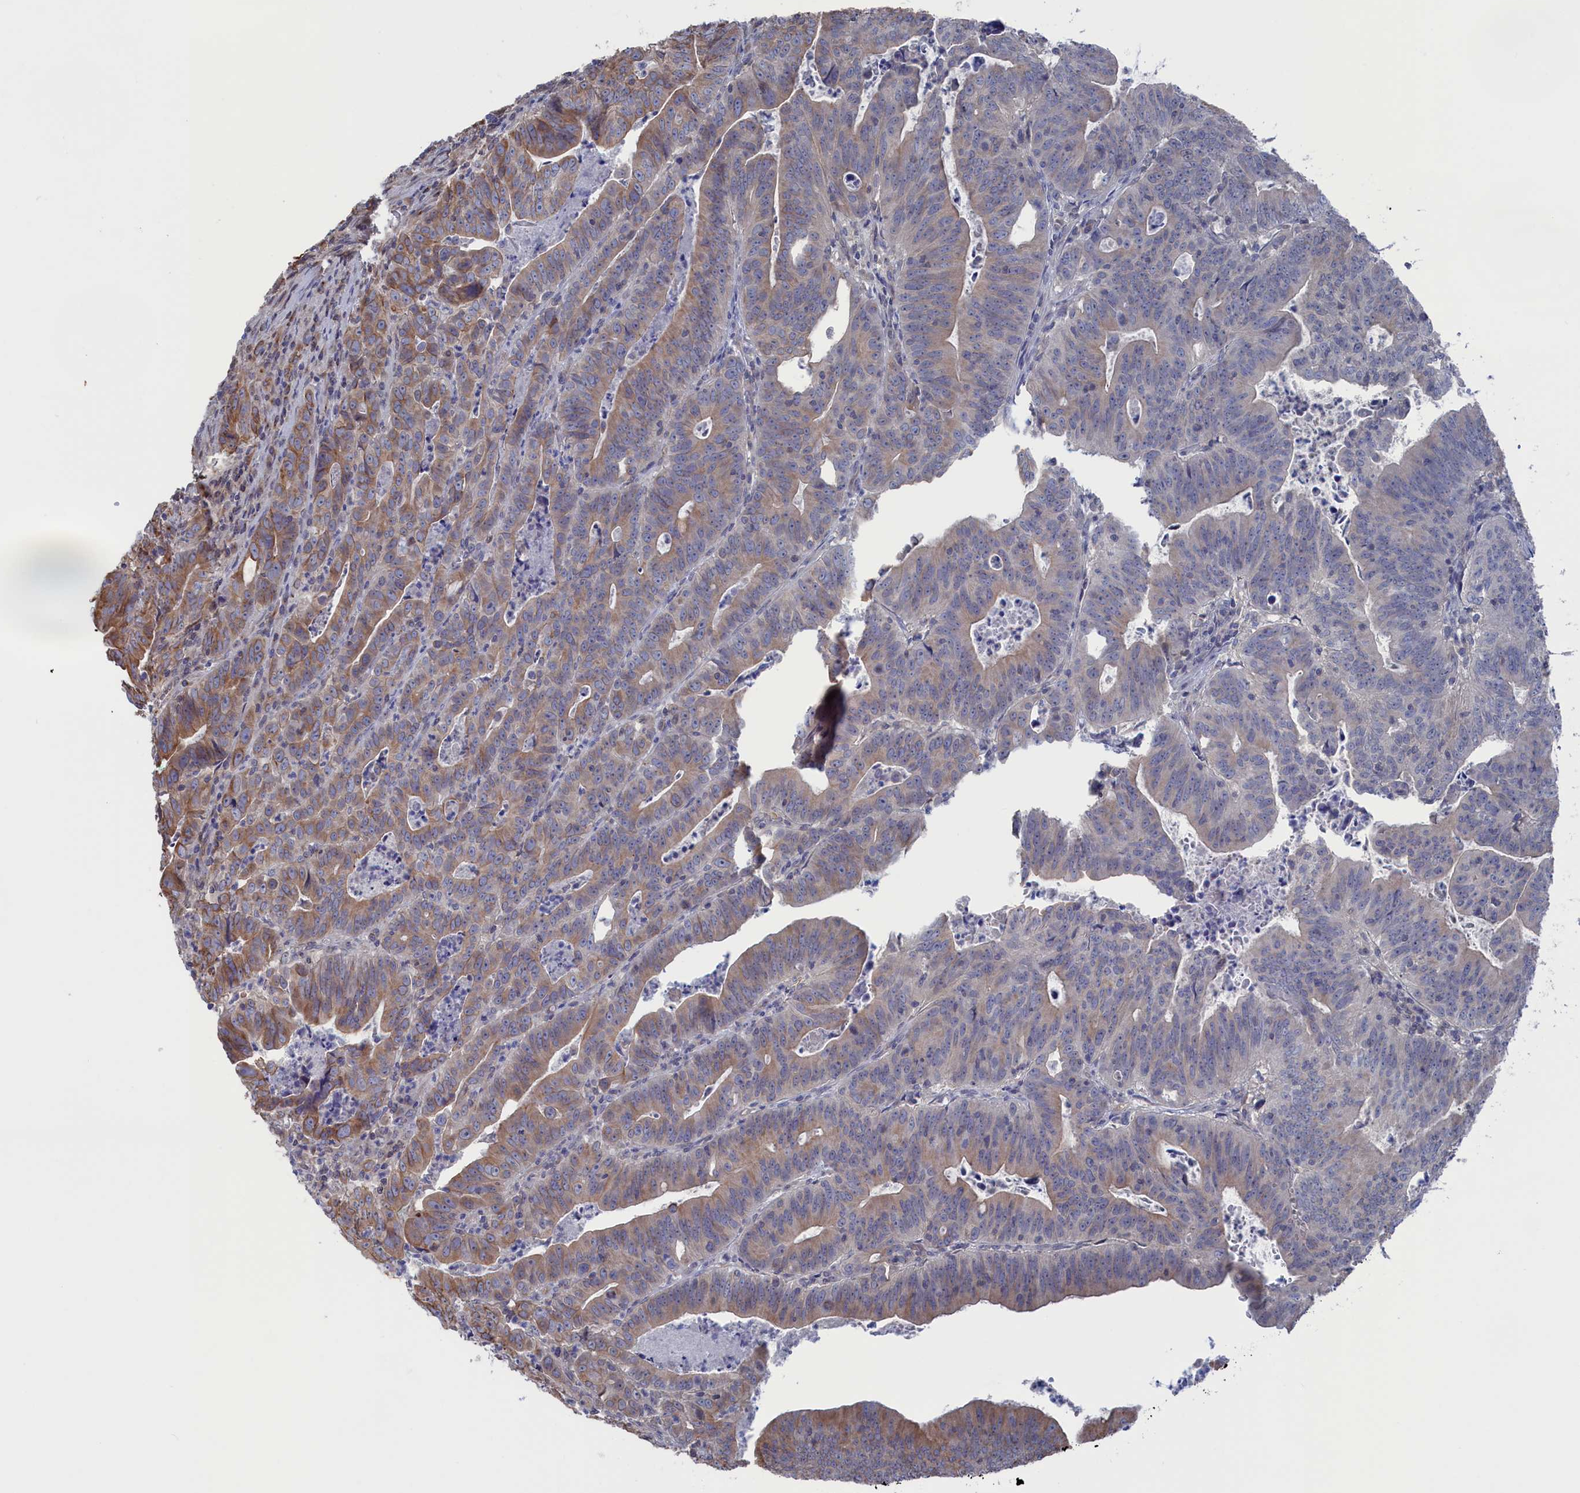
{"staining": {"intensity": "moderate", "quantity": "25%-75%", "location": "cytoplasmic/membranous"}, "tissue": "colorectal cancer", "cell_type": "Tumor cells", "image_type": "cancer", "snomed": [{"axis": "morphology", "description": "Adenocarcinoma, NOS"}, {"axis": "topography", "description": "Rectum"}], "caption": "Immunohistochemical staining of colorectal adenocarcinoma demonstrates medium levels of moderate cytoplasmic/membranous staining in about 25%-75% of tumor cells. The protein is stained brown, and the nuclei are stained in blue (DAB (3,3'-diaminobenzidine) IHC with brightfield microscopy, high magnification).", "gene": "NUTF2", "patient": {"sex": "male", "age": 69}}